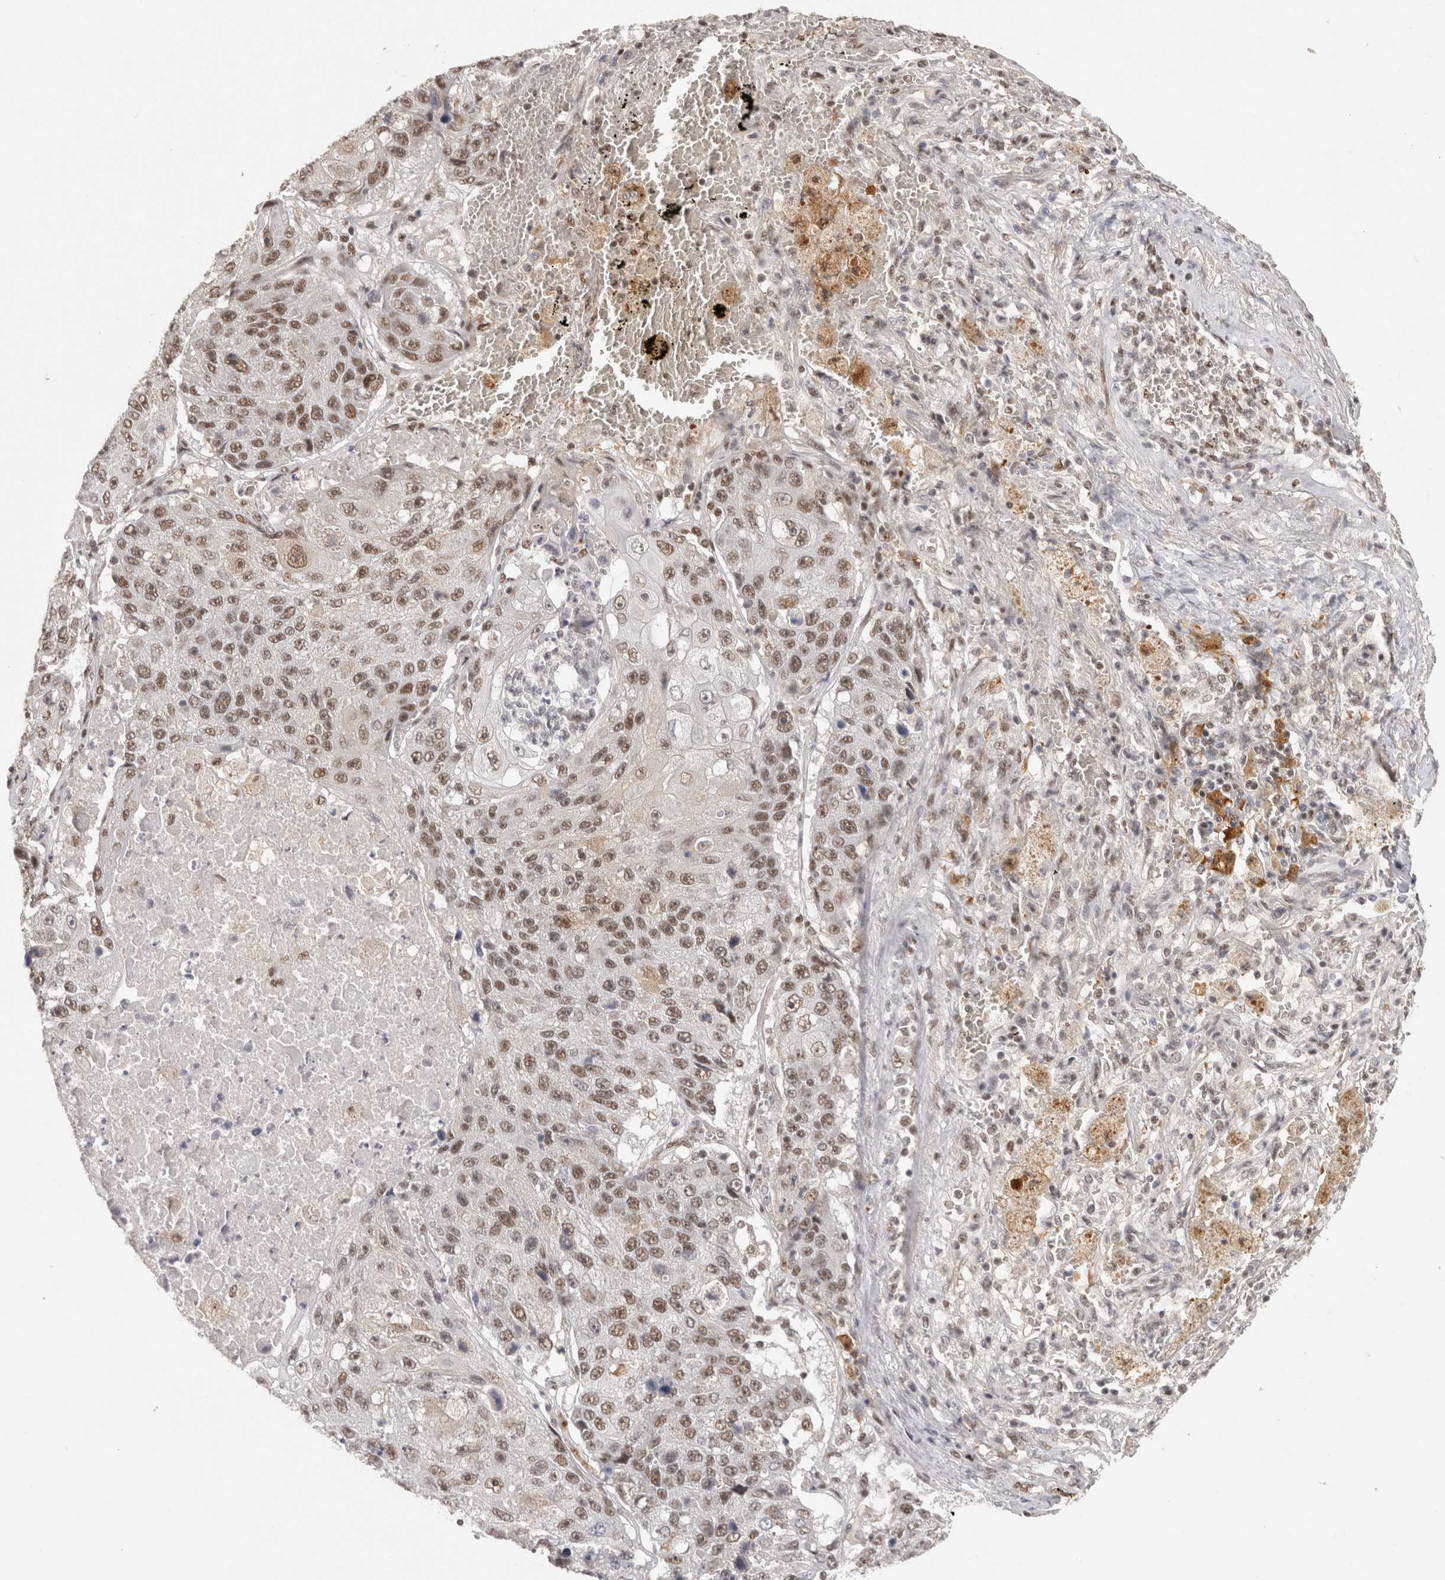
{"staining": {"intensity": "moderate", "quantity": ">75%", "location": "nuclear"}, "tissue": "lung cancer", "cell_type": "Tumor cells", "image_type": "cancer", "snomed": [{"axis": "morphology", "description": "Squamous cell carcinoma, NOS"}, {"axis": "topography", "description": "Lung"}], "caption": "Tumor cells show moderate nuclear positivity in approximately >75% of cells in squamous cell carcinoma (lung).", "gene": "ZNF830", "patient": {"sex": "male", "age": 61}}